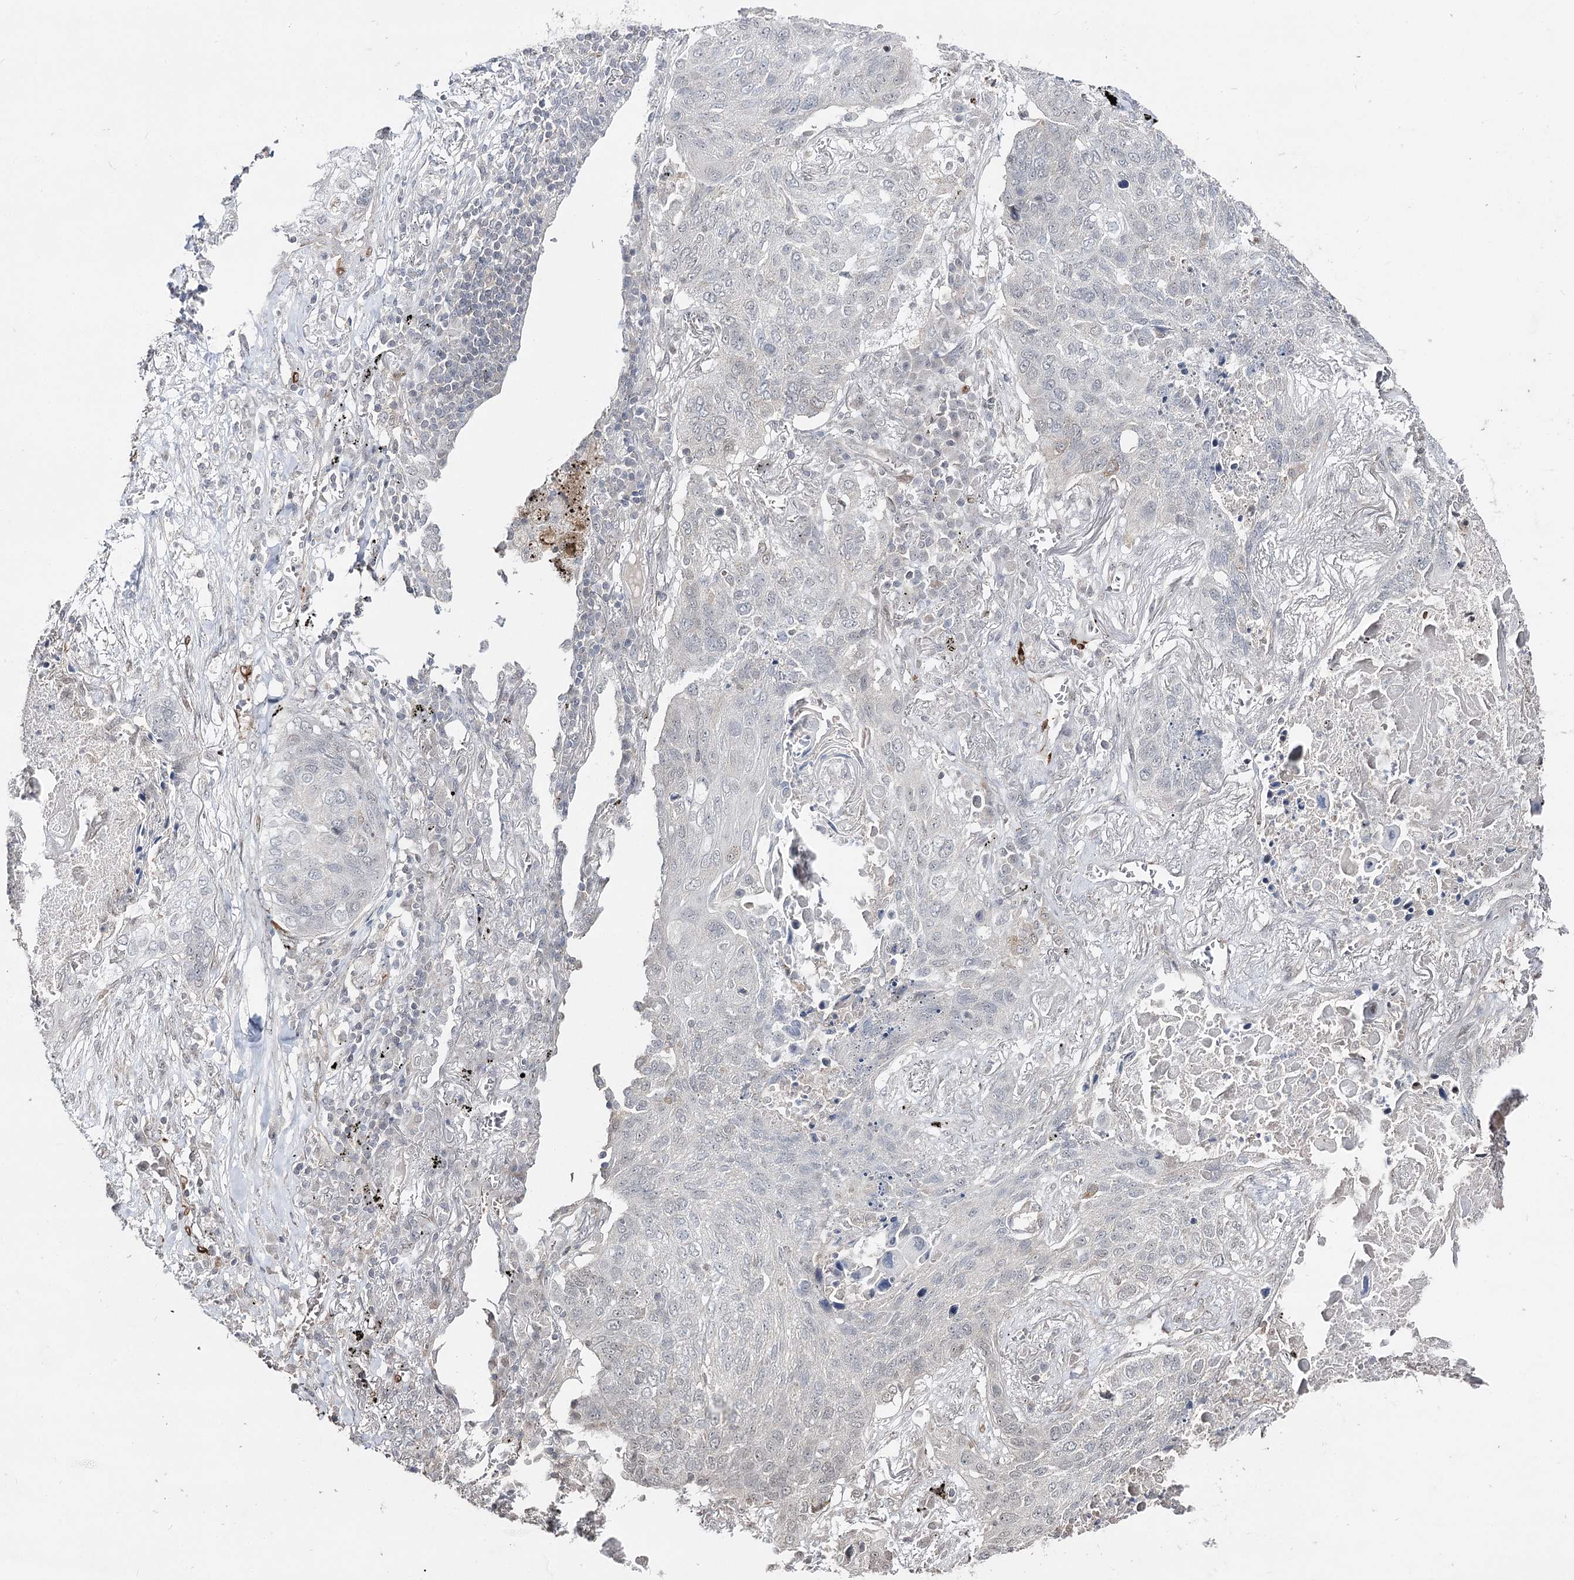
{"staining": {"intensity": "negative", "quantity": "none", "location": "none"}, "tissue": "lung cancer", "cell_type": "Tumor cells", "image_type": "cancer", "snomed": [{"axis": "morphology", "description": "Squamous cell carcinoma, NOS"}, {"axis": "topography", "description": "Lung"}], "caption": "DAB (3,3'-diaminobenzidine) immunohistochemical staining of human squamous cell carcinoma (lung) displays no significant staining in tumor cells.", "gene": "HSD11B2", "patient": {"sex": "female", "age": 63}}